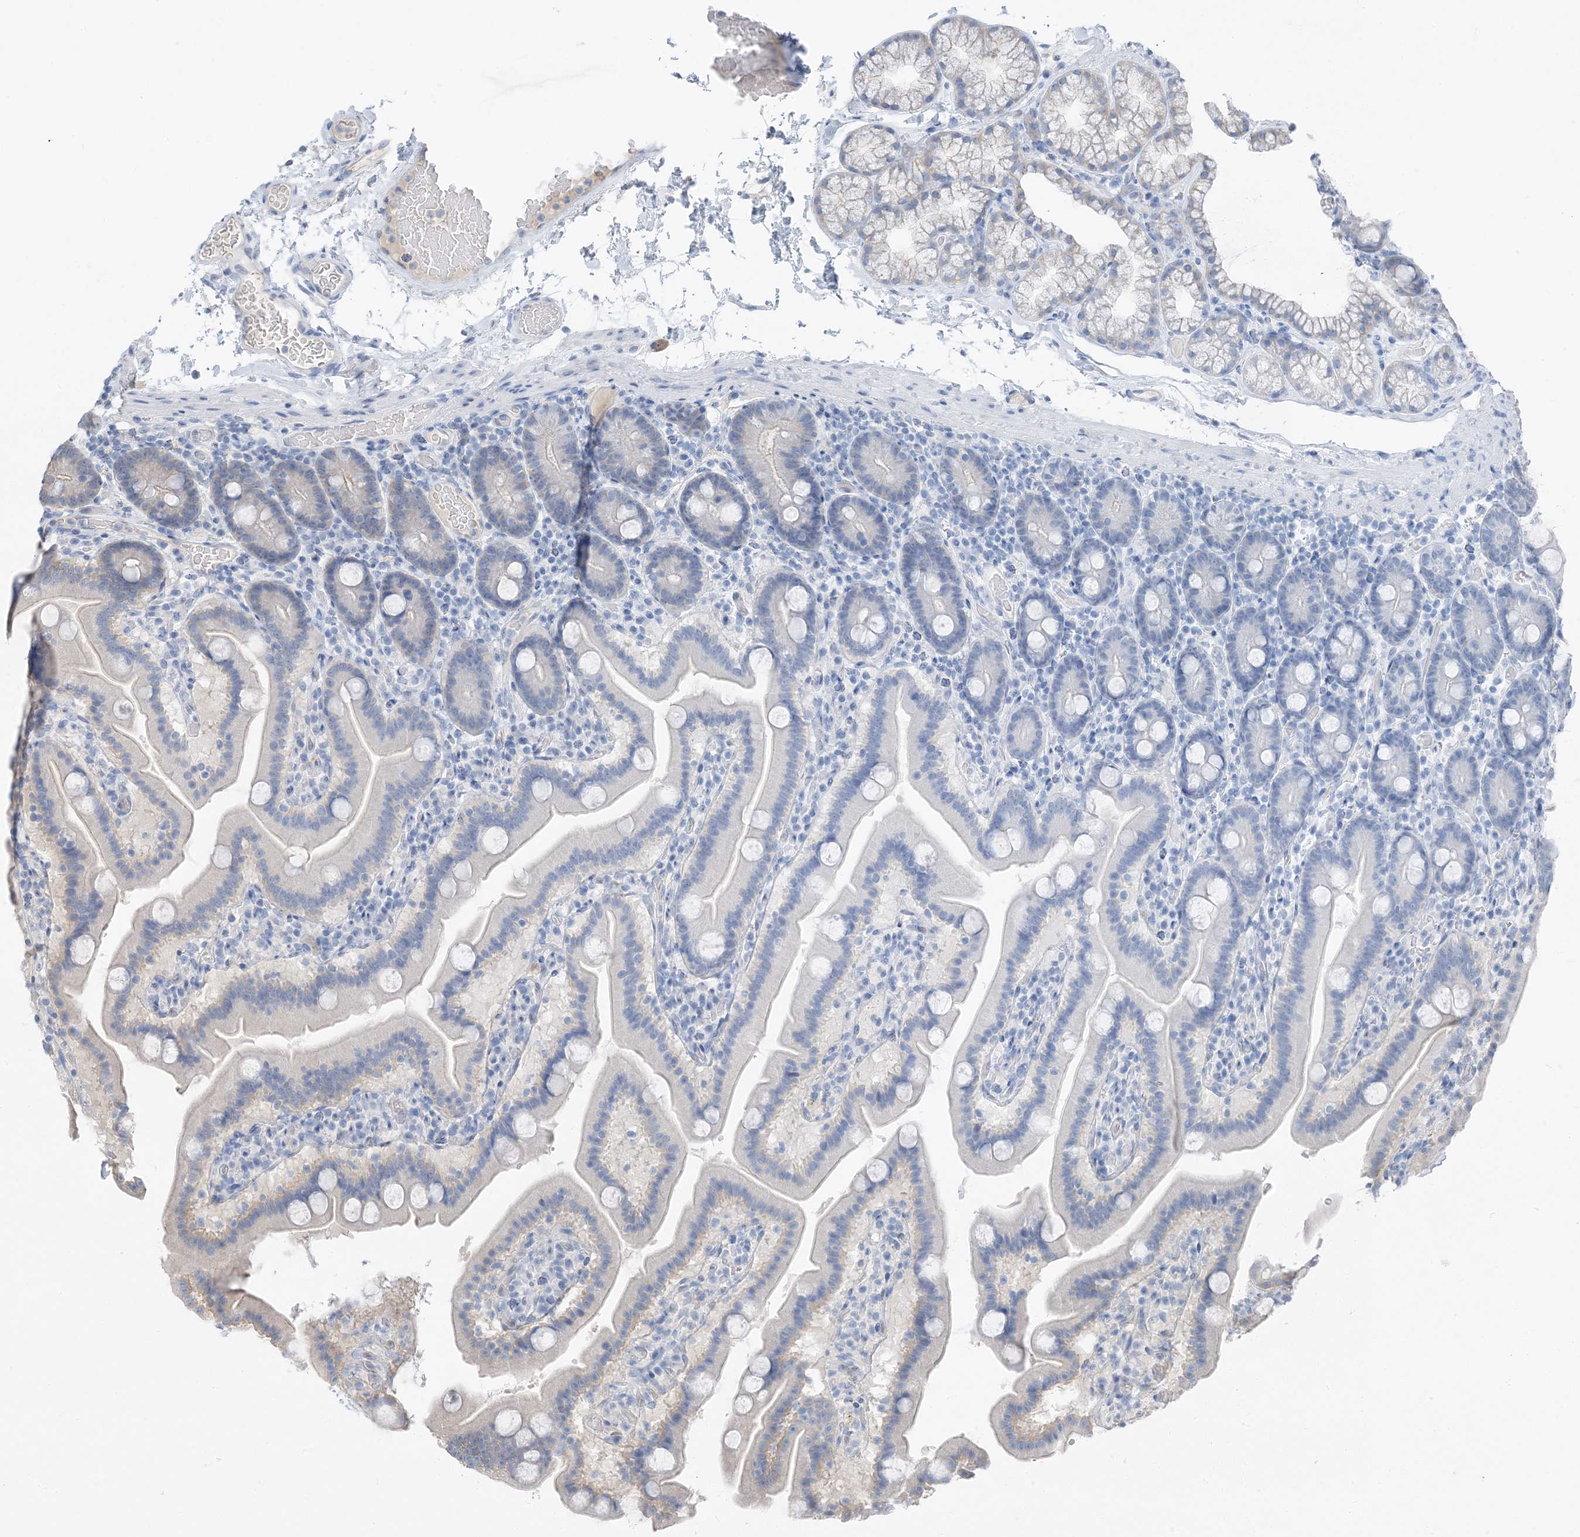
{"staining": {"intensity": "negative", "quantity": "none", "location": "none"}, "tissue": "duodenum", "cell_type": "Glandular cells", "image_type": "normal", "snomed": [{"axis": "morphology", "description": "Normal tissue, NOS"}, {"axis": "topography", "description": "Duodenum"}], "caption": "IHC photomicrograph of benign human duodenum stained for a protein (brown), which exhibits no expression in glandular cells.", "gene": "NCOA7", "patient": {"sex": "male", "age": 55}}